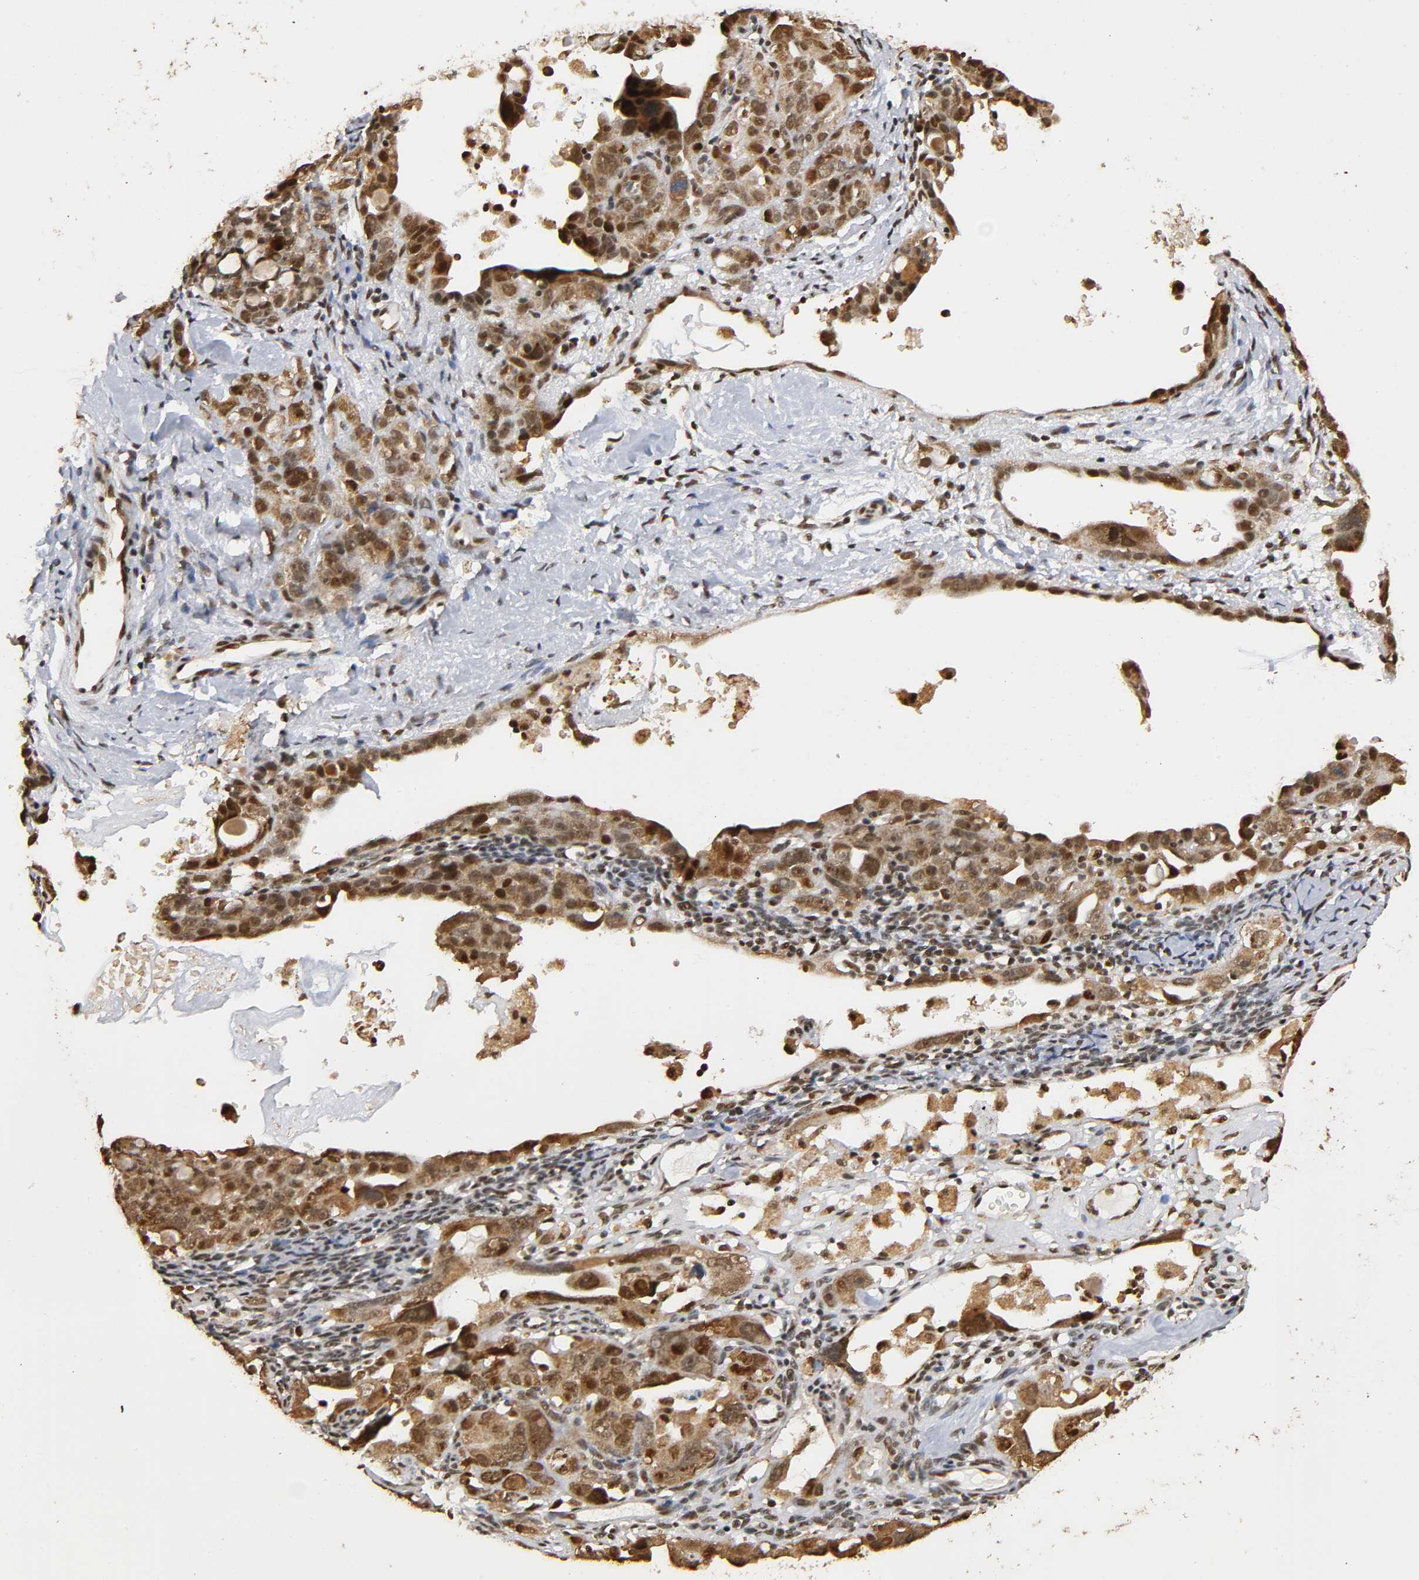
{"staining": {"intensity": "strong", "quantity": ">75%", "location": "cytoplasmic/membranous,nuclear"}, "tissue": "ovarian cancer", "cell_type": "Tumor cells", "image_type": "cancer", "snomed": [{"axis": "morphology", "description": "Cystadenocarcinoma, serous, NOS"}, {"axis": "topography", "description": "Ovary"}], "caption": "There is high levels of strong cytoplasmic/membranous and nuclear expression in tumor cells of ovarian cancer, as demonstrated by immunohistochemical staining (brown color).", "gene": "RNF122", "patient": {"sex": "female", "age": 66}}